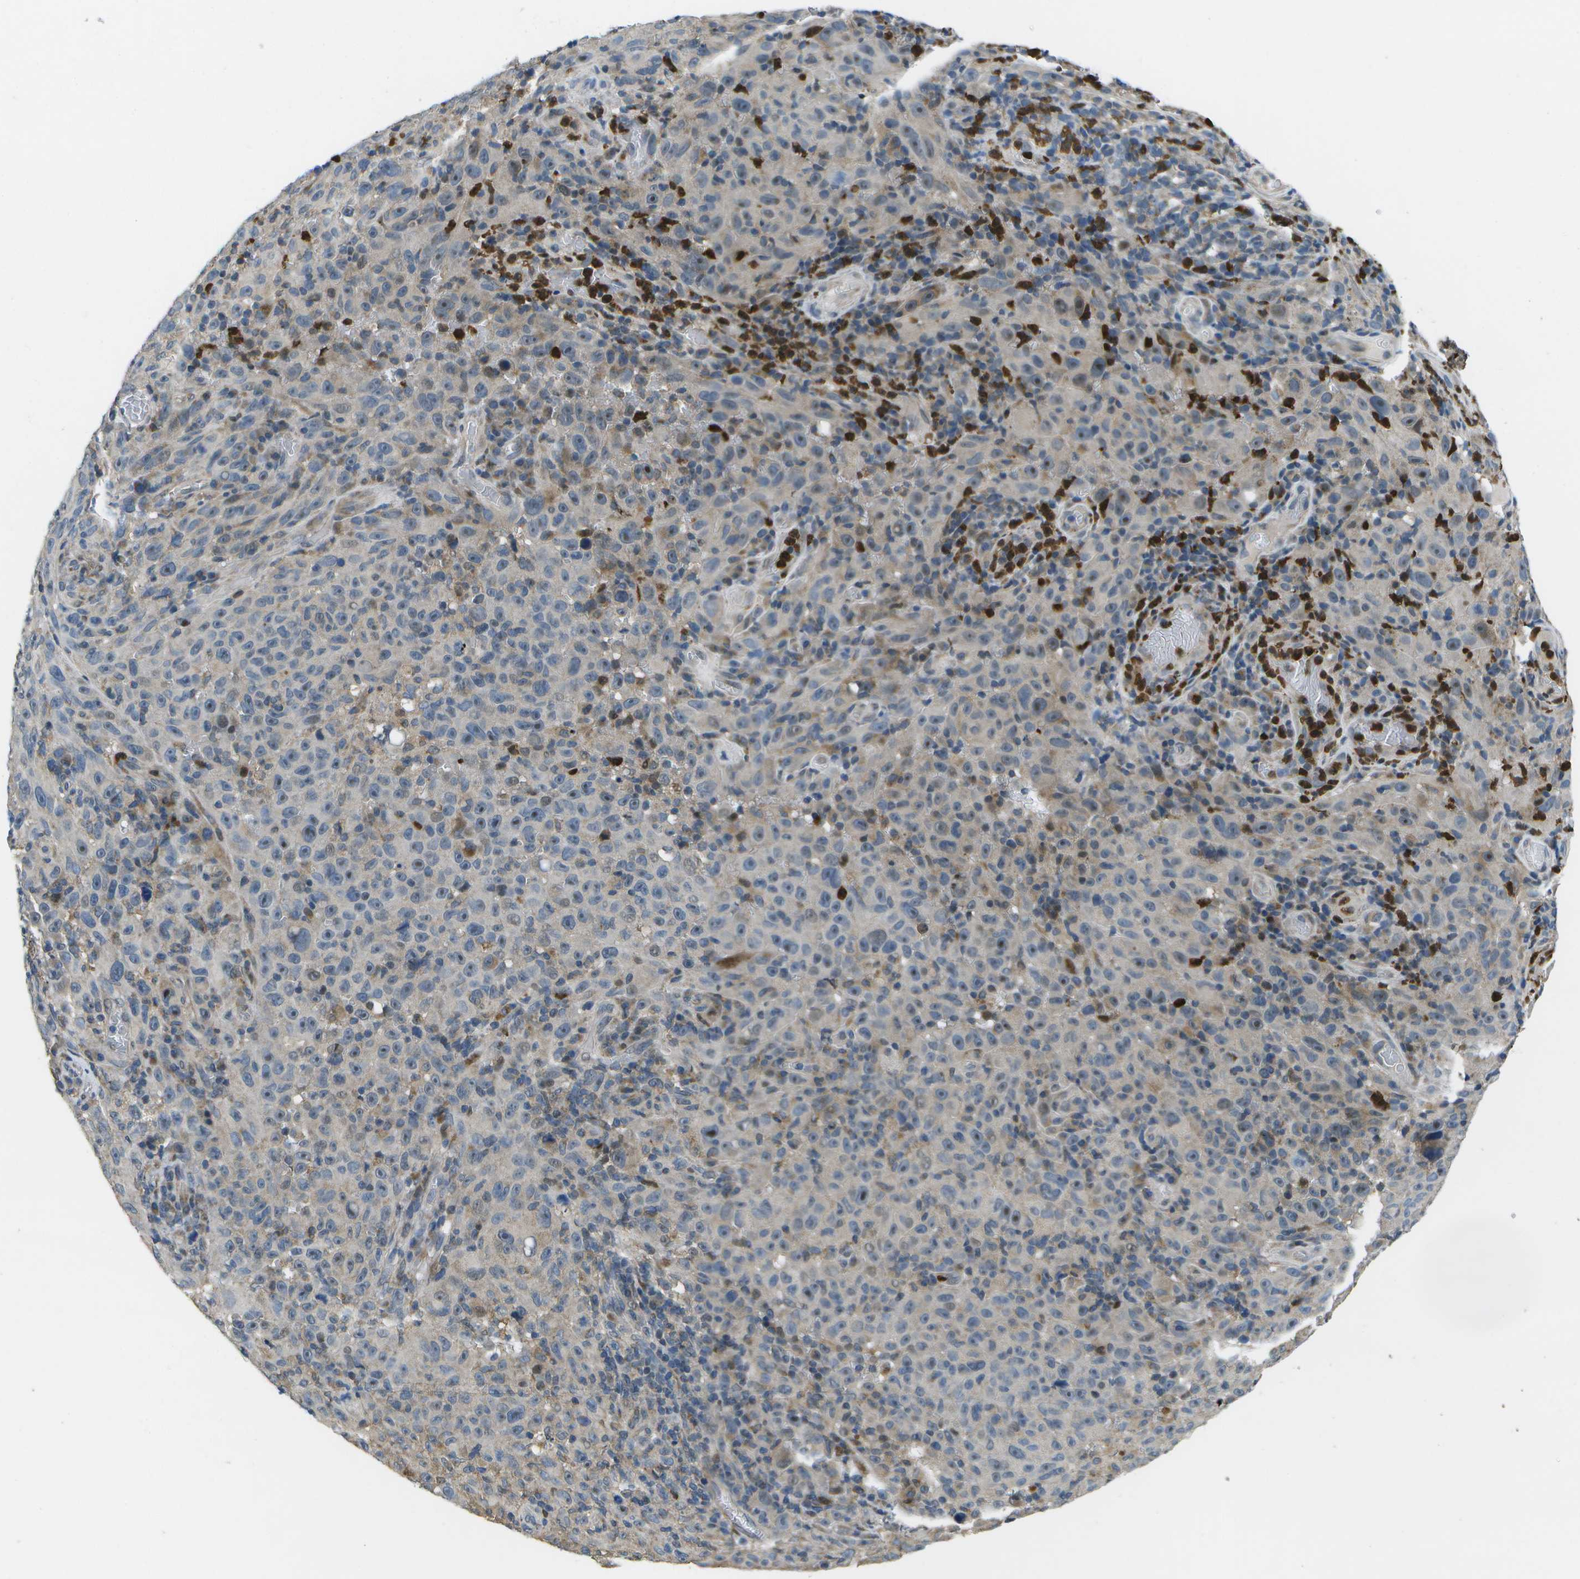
{"staining": {"intensity": "moderate", "quantity": "<25%", "location": "cytoplasmic/membranous"}, "tissue": "melanoma", "cell_type": "Tumor cells", "image_type": "cancer", "snomed": [{"axis": "morphology", "description": "Malignant melanoma, NOS"}, {"axis": "topography", "description": "Skin"}], "caption": "Protein staining shows moderate cytoplasmic/membranous expression in approximately <25% of tumor cells in melanoma.", "gene": "GALNT15", "patient": {"sex": "female", "age": 82}}